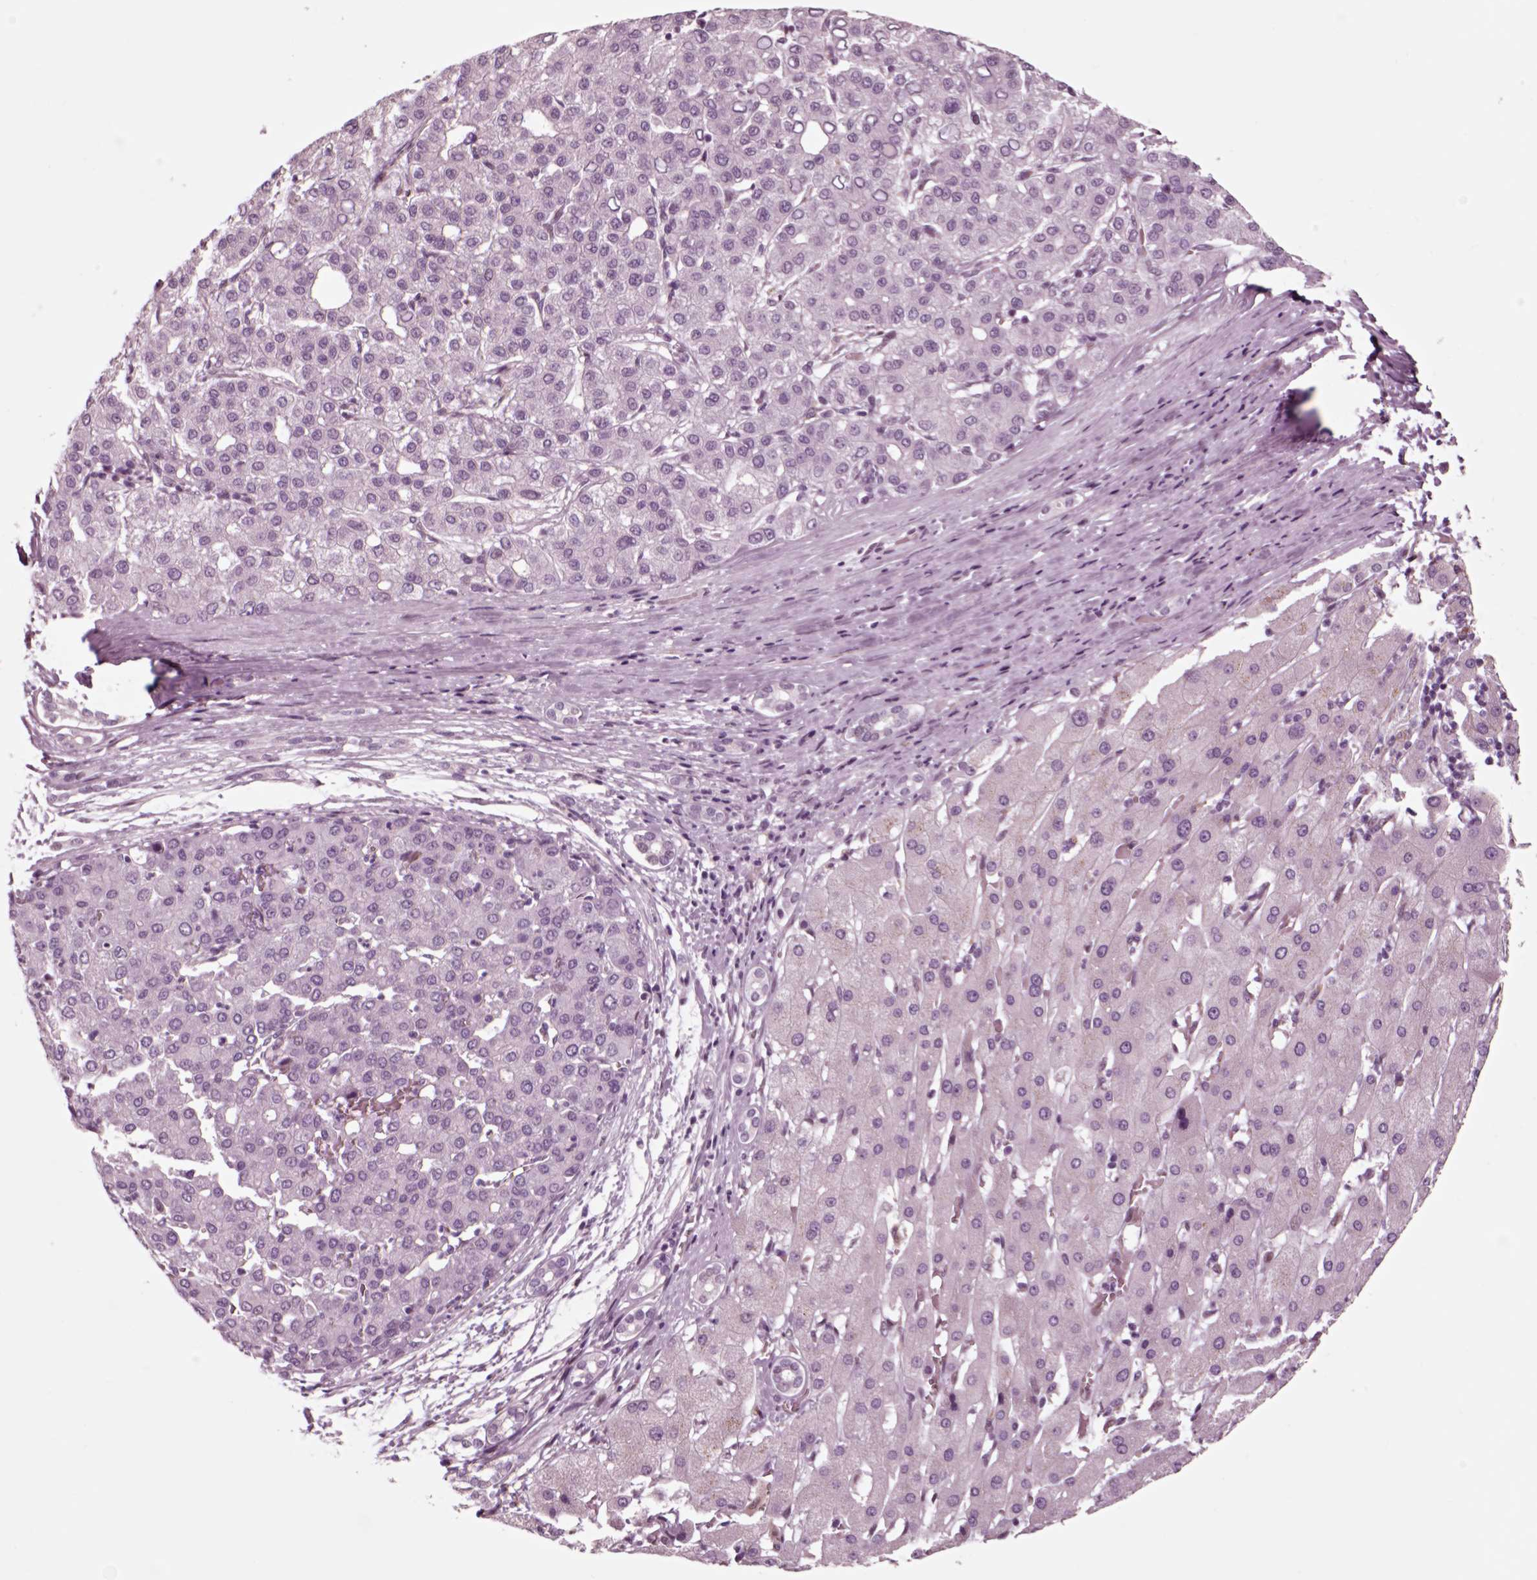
{"staining": {"intensity": "negative", "quantity": "none", "location": "none"}, "tissue": "liver cancer", "cell_type": "Tumor cells", "image_type": "cancer", "snomed": [{"axis": "morphology", "description": "Carcinoma, Hepatocellular, NOS"}, {"axis": "topography", "description": "Liver"}], "caption": "Immunohistochemical staining of hepatocellular carcinoma (liver) exhibits no significant positivity in tumor cells.", "gene": "CHGB", "patient": {"sex": "male", "age": 65}}